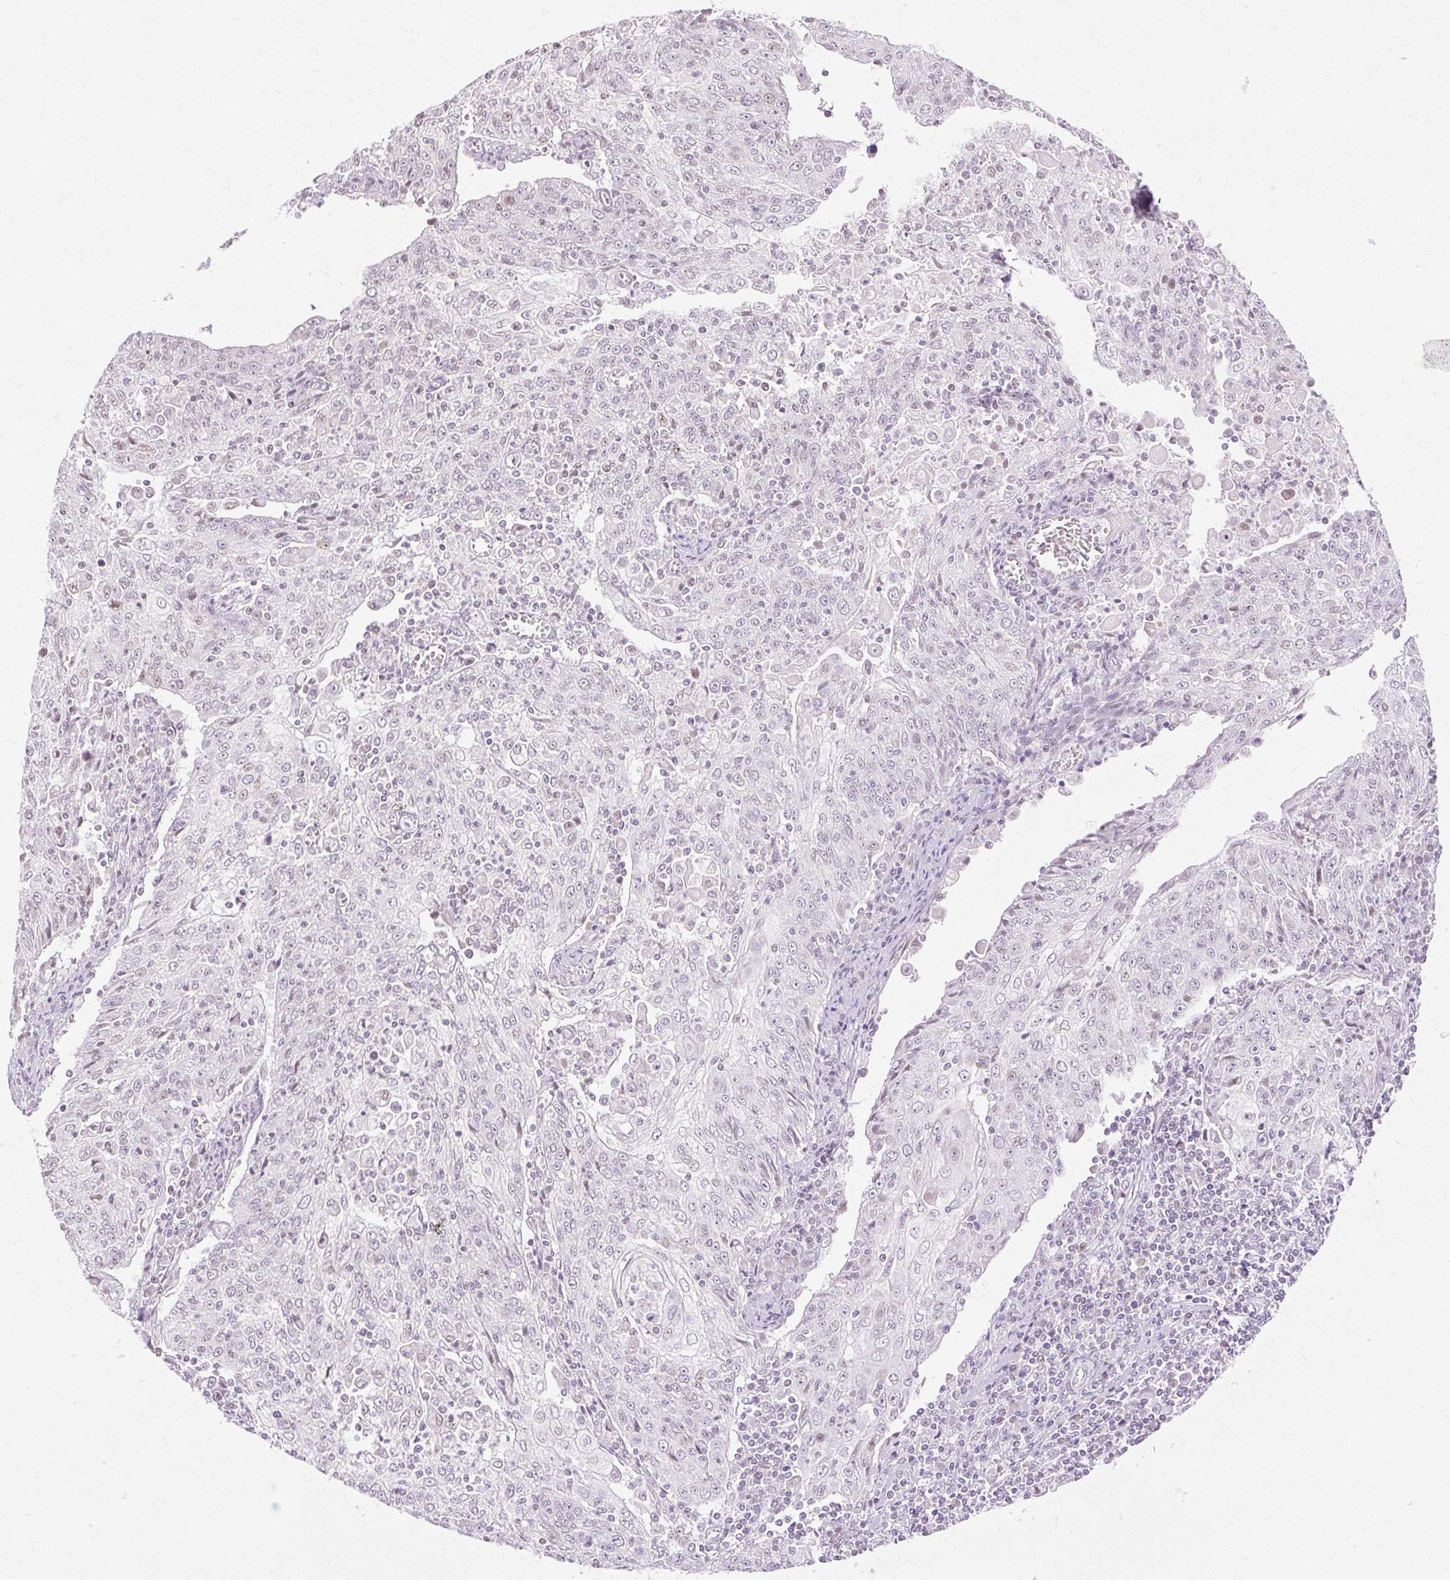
{"staining": {"intensity": "weak", "quantity": "<25%", "location": "nuclear"}, "tissue": "cervical cancer", "cell_type": "Tumor cells", "image_type": "cancer", "snomed": [{"axis": "morphology", "description": "Squamous cell carcinoma, NOS"}, {"axis": "topography", "description": "Cervix"}], "caption": "Immunohistochemistry histopathology image of neoplastic tissue: cervical cancer (squamous cell carcinoma) stained with DAB (3,3'-diaminobenzidine) displays no significant protein expression in tumor cells.", "gene": "C3orf49", "patient": {"sex": "female", "age": 48}}